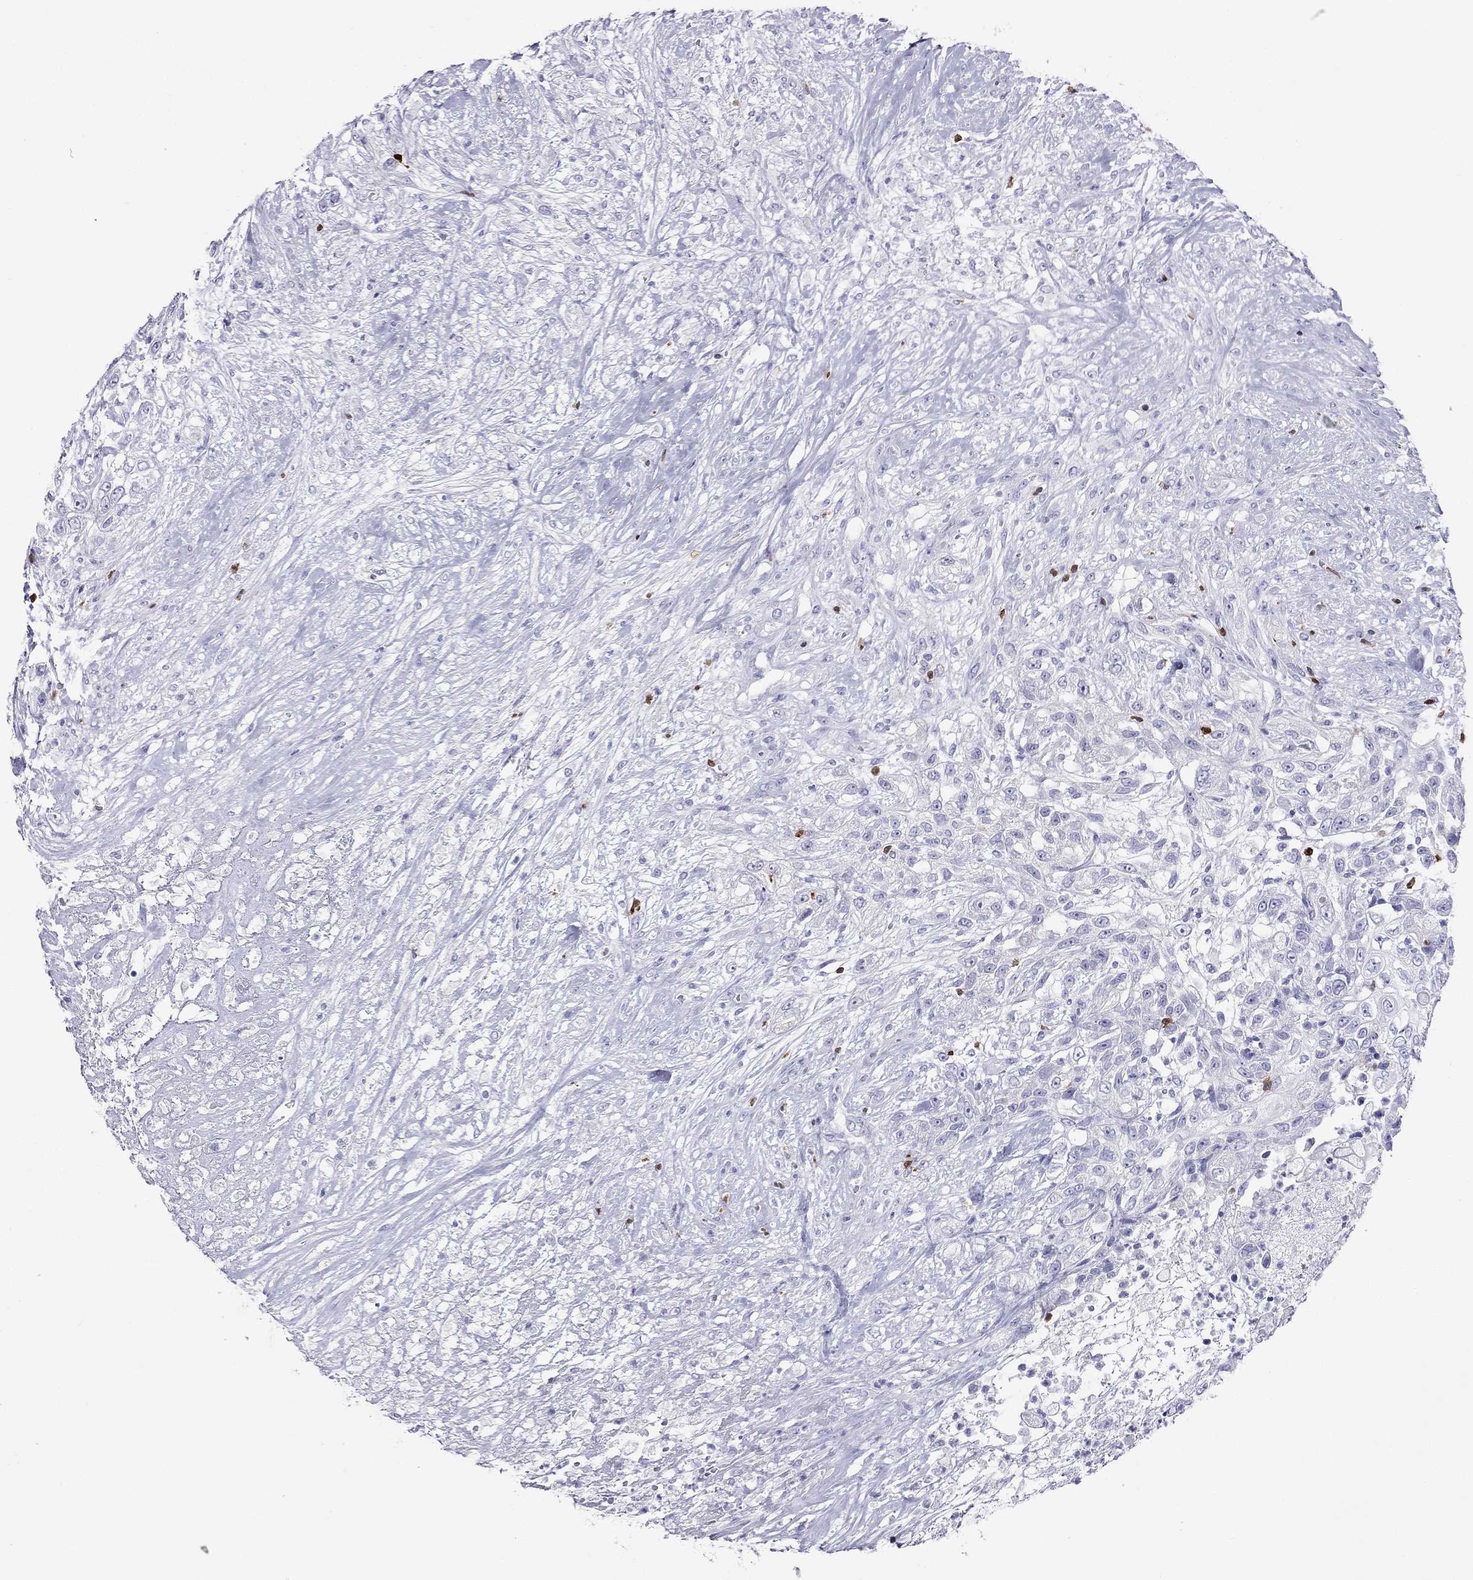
{"staining": {"intensity": "negative", "quantity": "none", "location": "none"}, "tissue": "urothelial cancer", "cell_type": "Tumor cells", "image_type": "cancer", "snomed": [{"axis": "morphology", "description": "Urothelial carcinoma, High grade"}, {"axis": "topography", "description": "Urinary bladder"}], "caption": "There is no significant staining in tumor cells of urothelial cancer. Brightfield microscopy of IHC stained with DAB (3,3'-diaminobenzidine) (brown) and hematoxylin (blue), captured at high magnification.", "gene": "SH2D2A", "patient": {"sex": "female", "age": 56}}